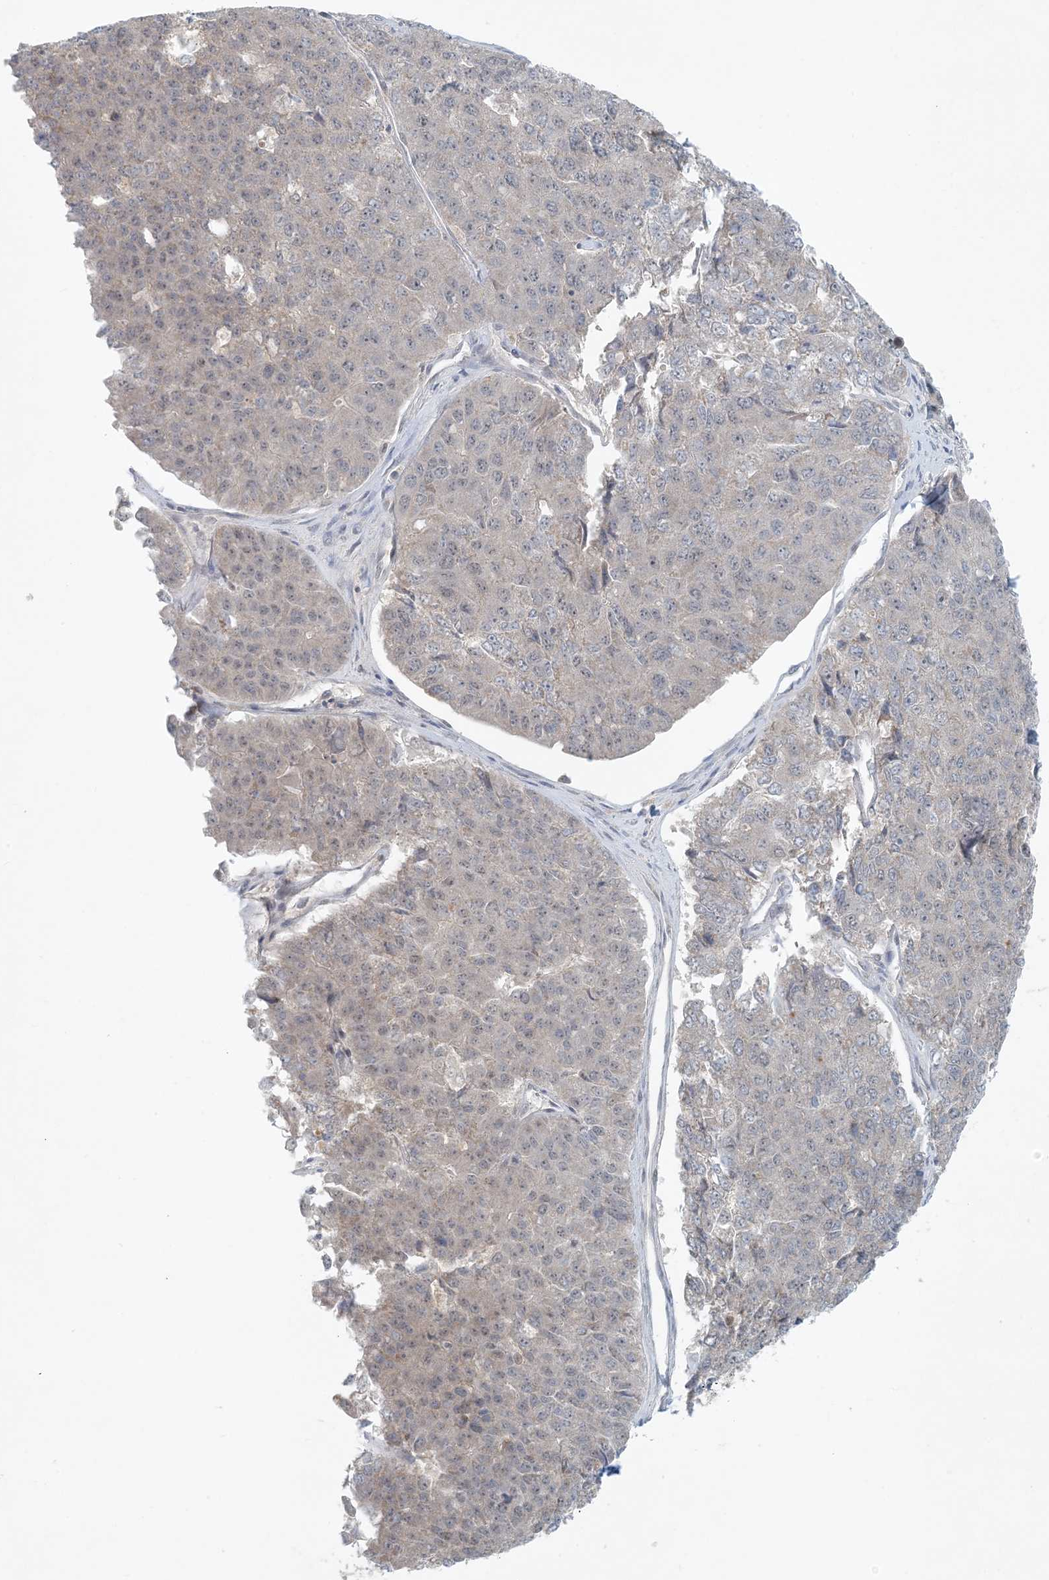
{"staining": {"intensity": "negative", "quantity": "none", "location": "none"}, "tissue": "pancreatic cancer", "cell_type": "Tumor cells", "image_type": "cancer", "snomed": [{"axis": "morphology", "description": "Adenocarcinoma, NOS"}, {"axis": "topography", "description": "Pancreas"}], "caption": "This is a image of immunohistochemistry (IHC) staining of pancreatic cancer, which shows no expression in tumor cells. The staining is performed using DAB (3,3'-diaminobenzidine) brown chromogen with nuclei counter-stained in using hematoxylin.", "gene": "OBI1", "patient": {"sex": "male", "age": 50}}